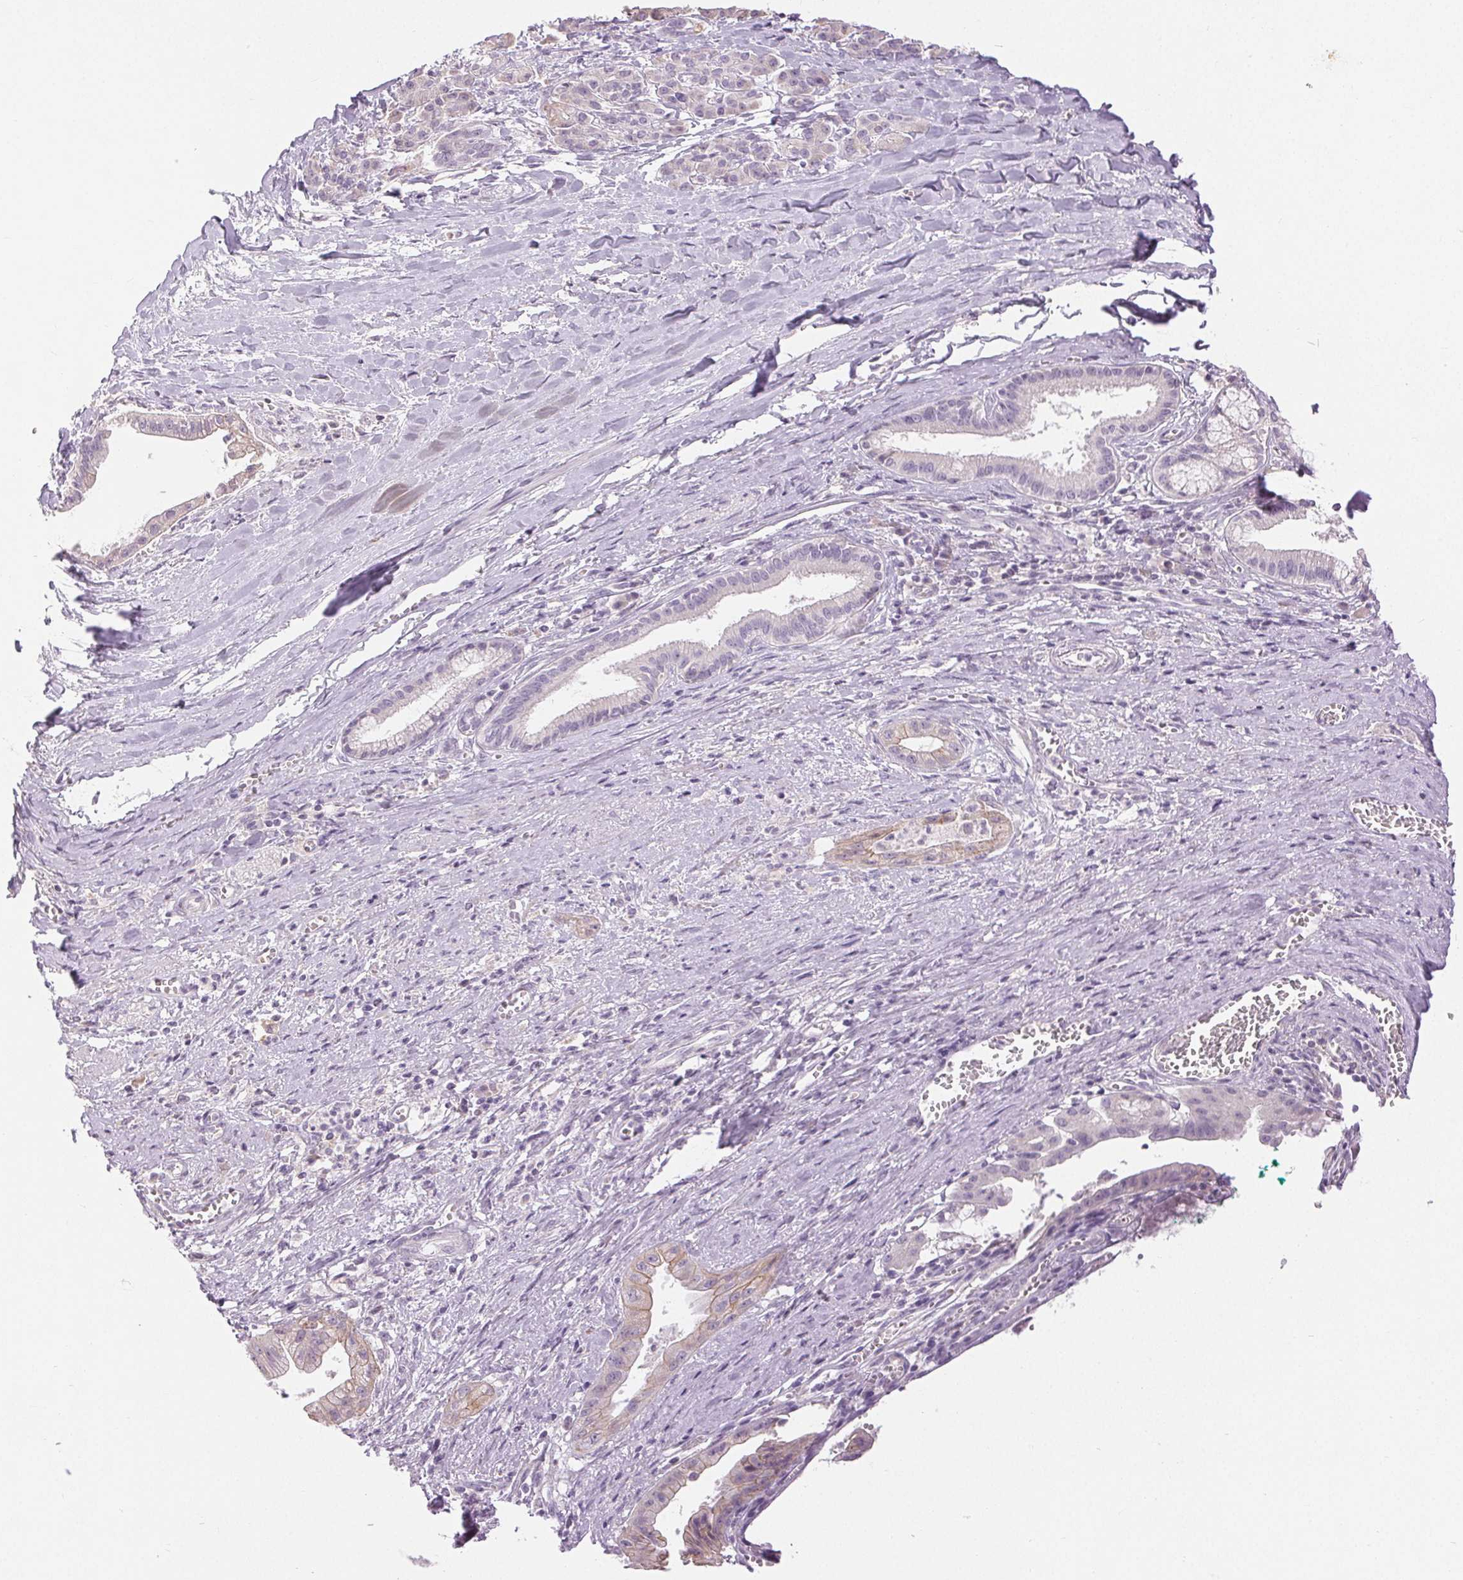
{"staining": {"intensity": "weak", "quantity": "25%-75%", "location": "cytoplasmic/membranous"}, "tissue": "pancreatic cancer", "cell_type": "Tumor cells", "image_type": "cancer", "snomed": [{"axis": "morphology", "description": "Normal tissue, NOS"}, {"axis": "morphology", "description": "Adenocarcinoma, NOS"}, {"axis": "topography", "description": "Lymph node"}, {"axis": "topography", "description": "Pancreas"}], "caption": "An immunohistochemistry micrograph of neoplastic tissue is shown. Protein staining in brown highlights weak cytoplasmic/membranous positivity in pancreatic adenocarcinoma within tumor cells. (DAB IHC, brown staining for protein, blue staining for nuclei).", "gene": "DSG3", "patient": {"sex": "female", "age": 58}}